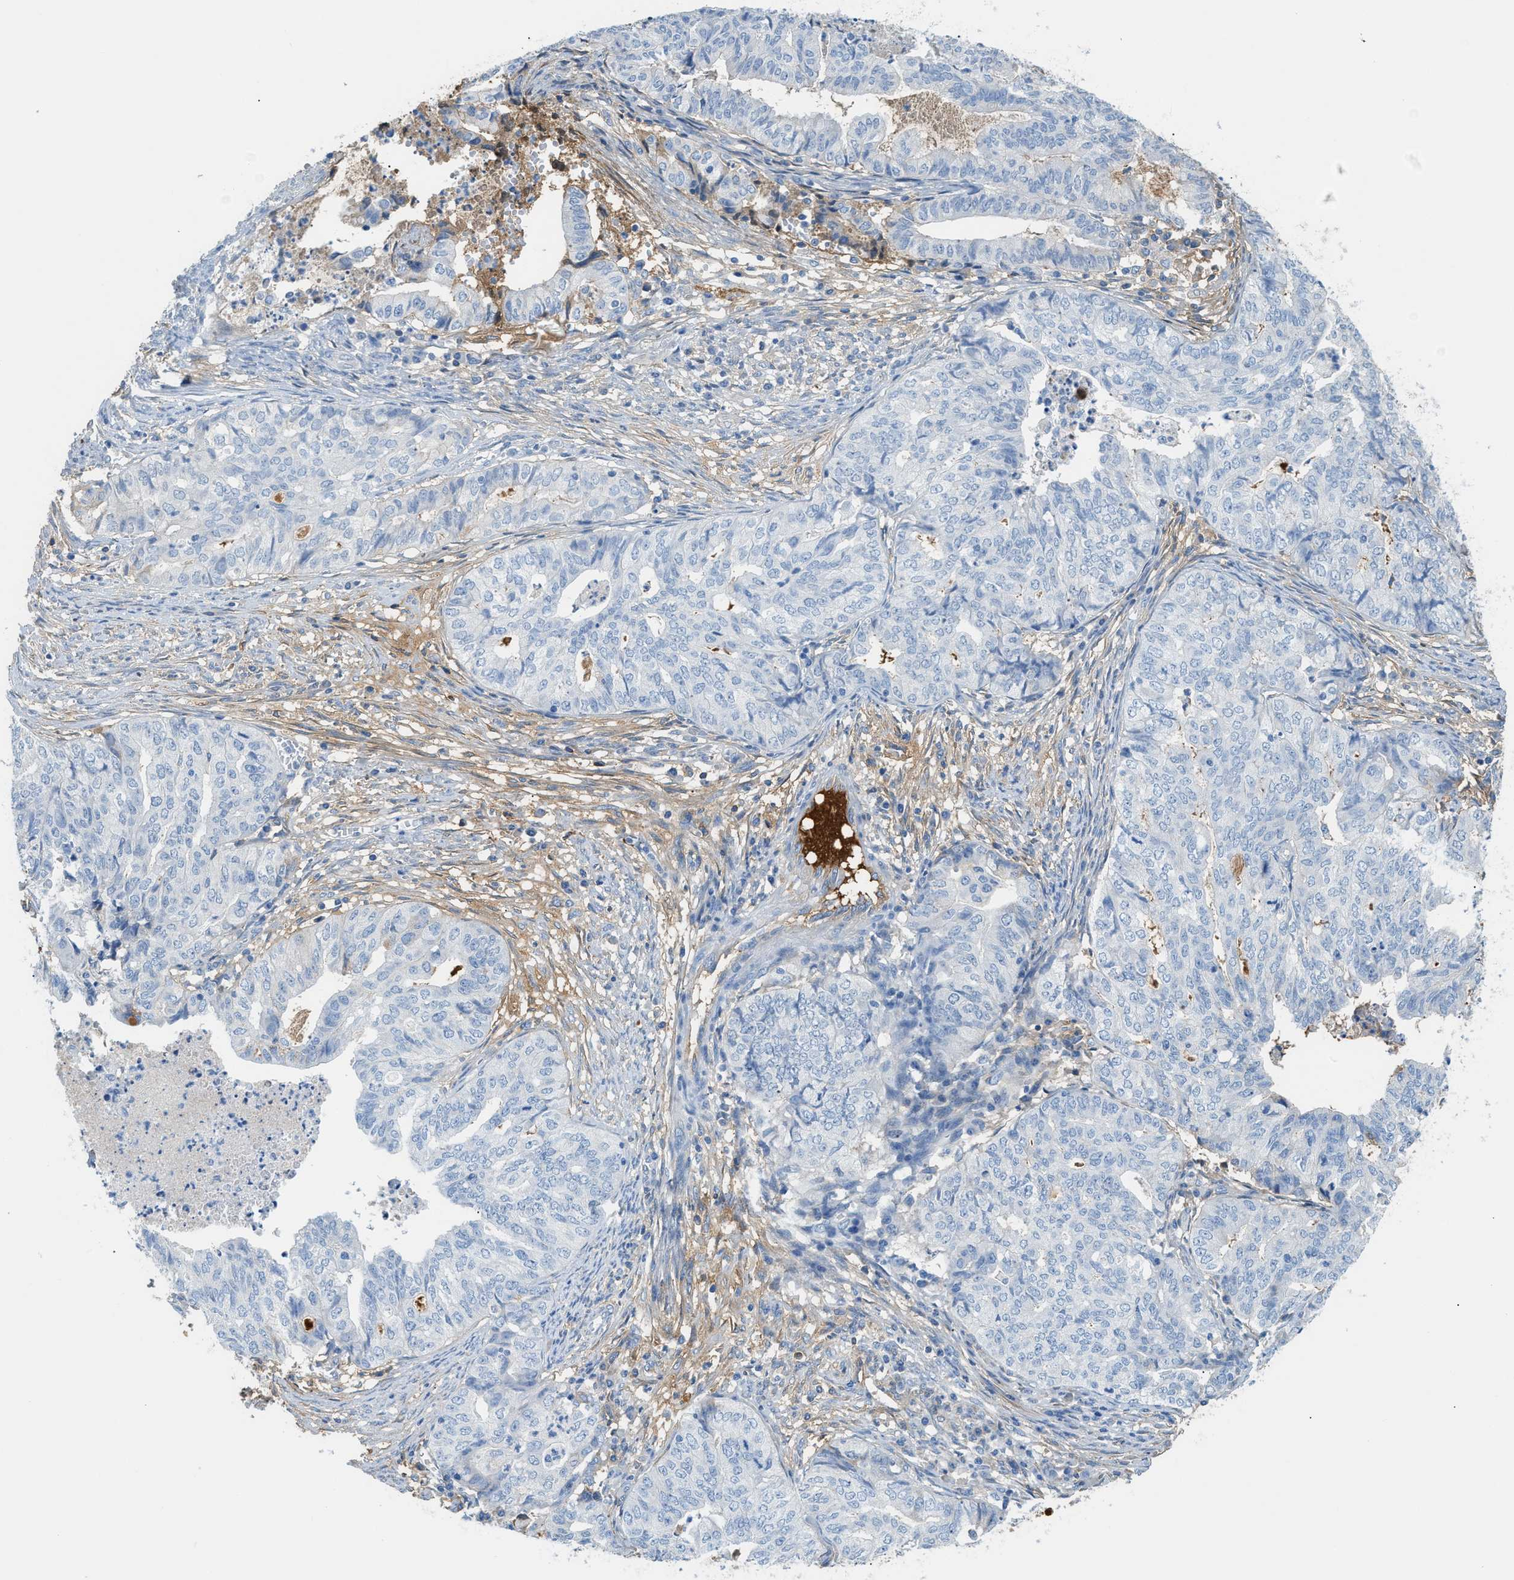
{"staining": {"intensity": "negative", "quantity": "none", "location": "none"}, "tissue": "endometrial cancer", "cell_type": "Tumor cells", "image_type": "cancer", "snomed": [{"axis": "morphology", "description": "Adenocarcinoma, NOS"}, {"axis": "topography", "description": "Endometrium"}], "caption": "Immunohistochemistry micrograph of neoplastic tissue: endometrial cancer (adenocarcinoma) stained with DAB (3,3'-diaminobenzidine) reveals no significant protein staining in tumor cells. Brightfield microscopy of immunohistochemistry (IHC) stained with DAB (3,3'-diaminobenzidine) (brown) and hematoxylin (blue), captured at high magnification.", "gene": "CFI", "patient": {"sex": "female", "age": 79}}